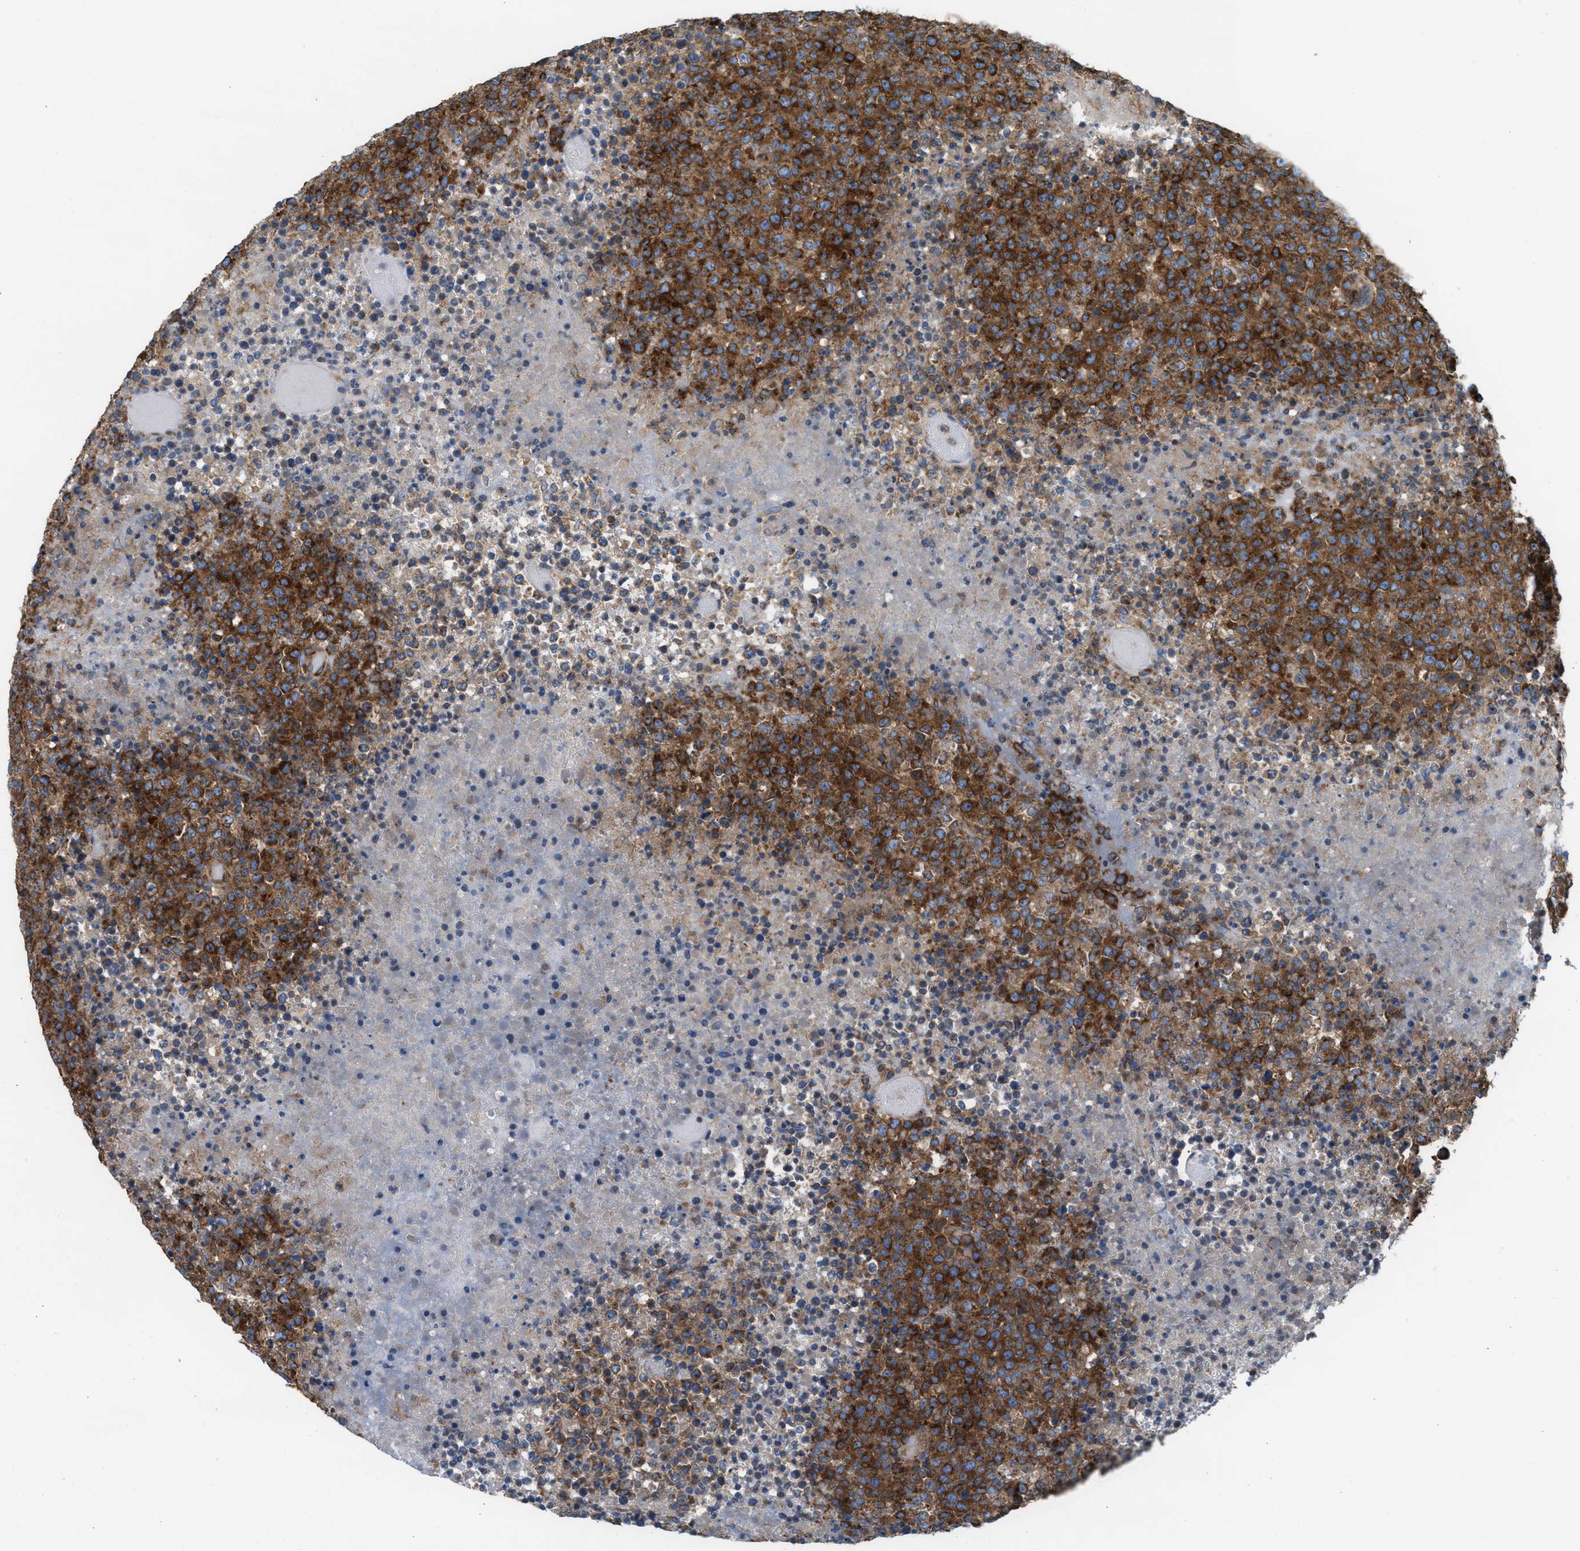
{"staining": {"intensity": "strong", "quantity": ">75%", "location": "cytoplasmic/membranous"}, "tissue": "lymphoma", "cell_type": "Tumor cells", "image_type": "cancer", "snomed": [{"axis": "morphology", "description": "Malignant lymphoma, non-Hodgkin's type, High grade"}, {"axis": "topography", "description": "Lymph node"}], "caption": "Immunohistochemical staining of human lymphoma reveals strong cytoplasmic/membranous protein positivity in about >75% of tumor cells.", "gene": "TBC1D15", "patient": {"sex": "male", "age": 13}}